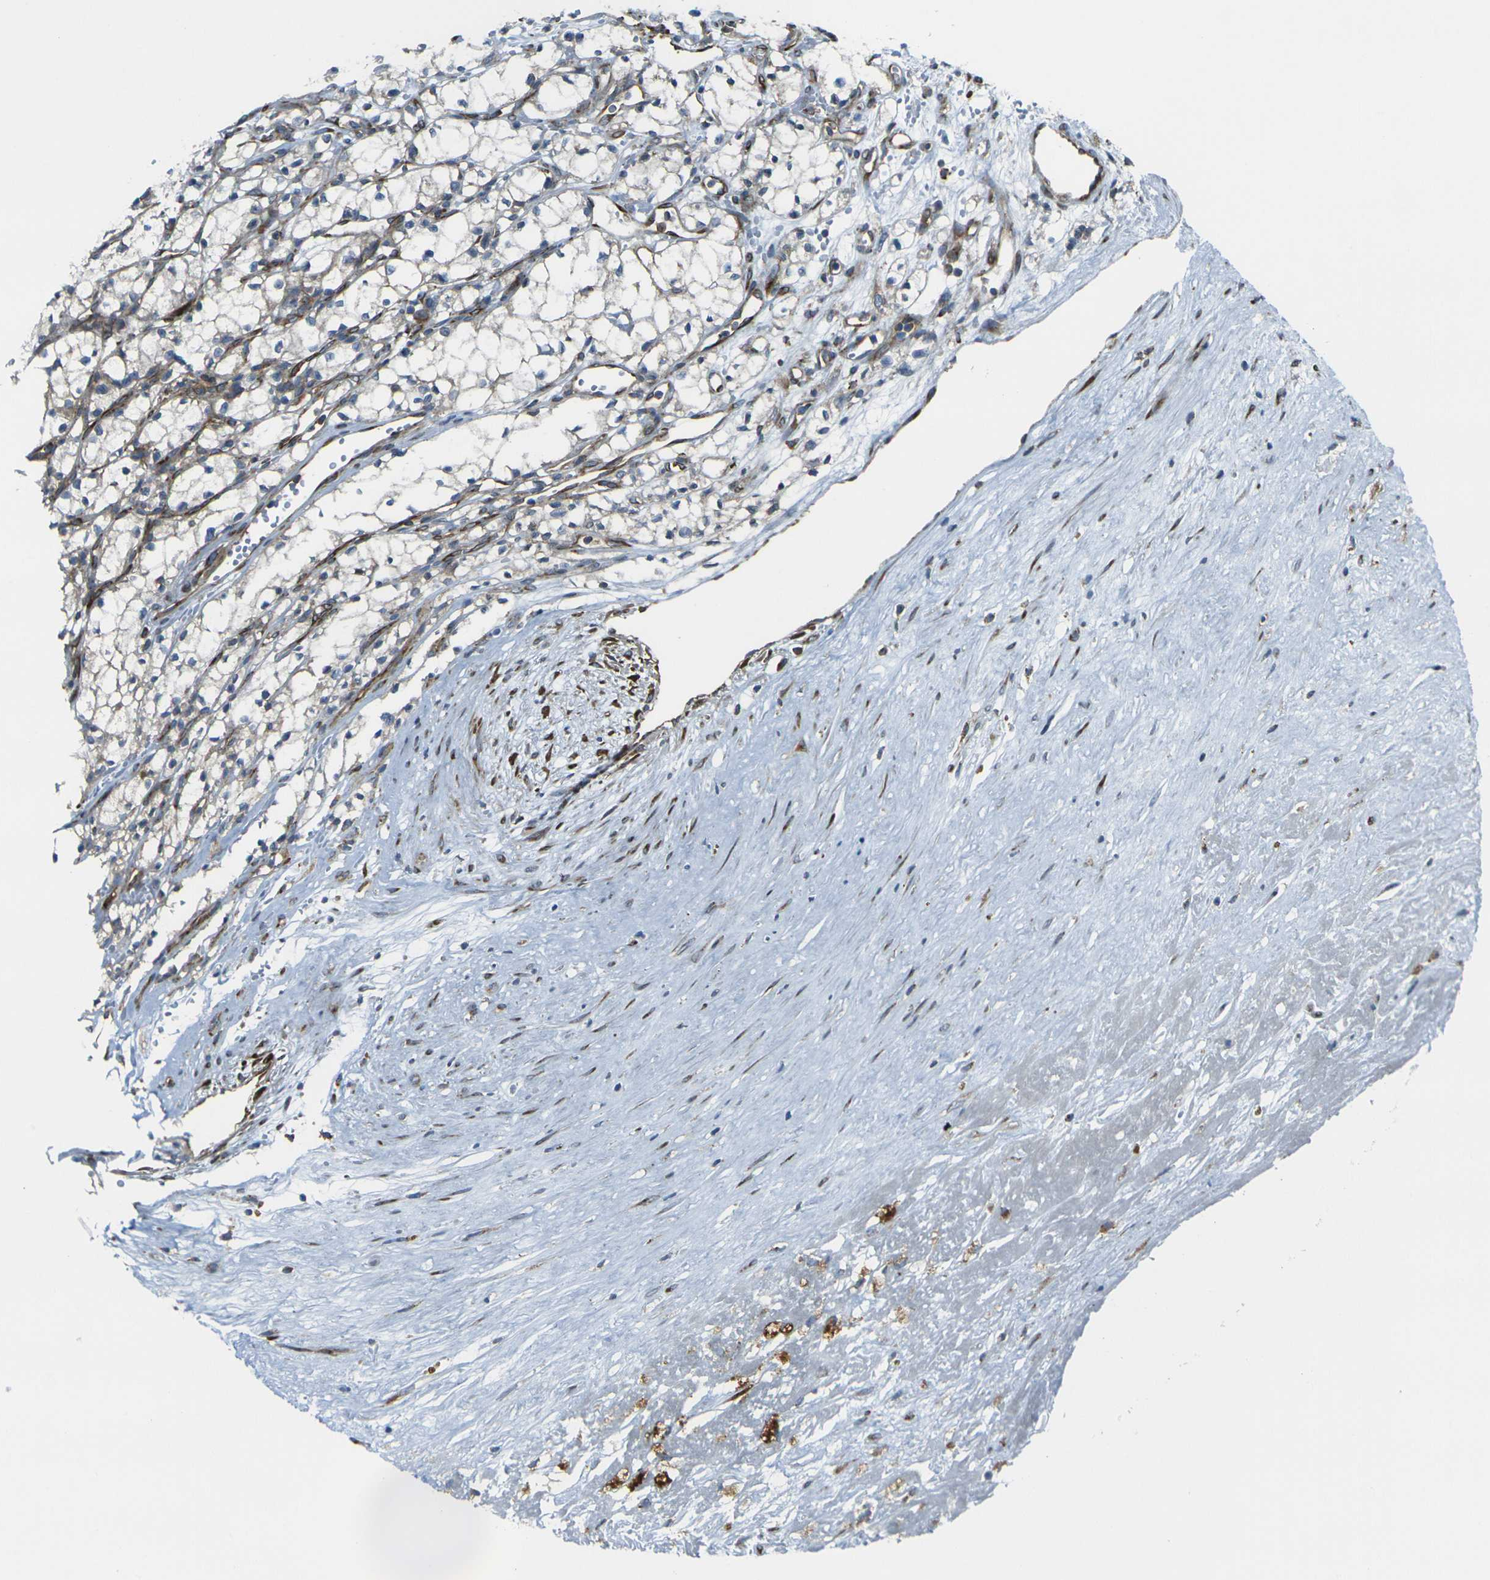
{"staining": {"intensity": "negative", "quantity": "none", "location": "none"}, "tissue": "renal cancer", "cell_type": "Tumor cells", "image_type": "cancer", "snomed": [{"axis": "morphology", "description": "Normal tissue, NOS"}, {"axis": "morphology", "description": "Adenocarcinoma, NOS"}, {"axis": "topography", "description": "Kidney"}], "caption": "DAB immunohistochemical staining of human renal cancer demonstrates no significant staining in tumor cells. The staining is performed using DAB (3,3'-diaminobenzidine) brown chromogen with nuclei counter-stained in using hematoxylin.", "gene": "CELSR2", "patient": {"sex": "male", "age": 59}}